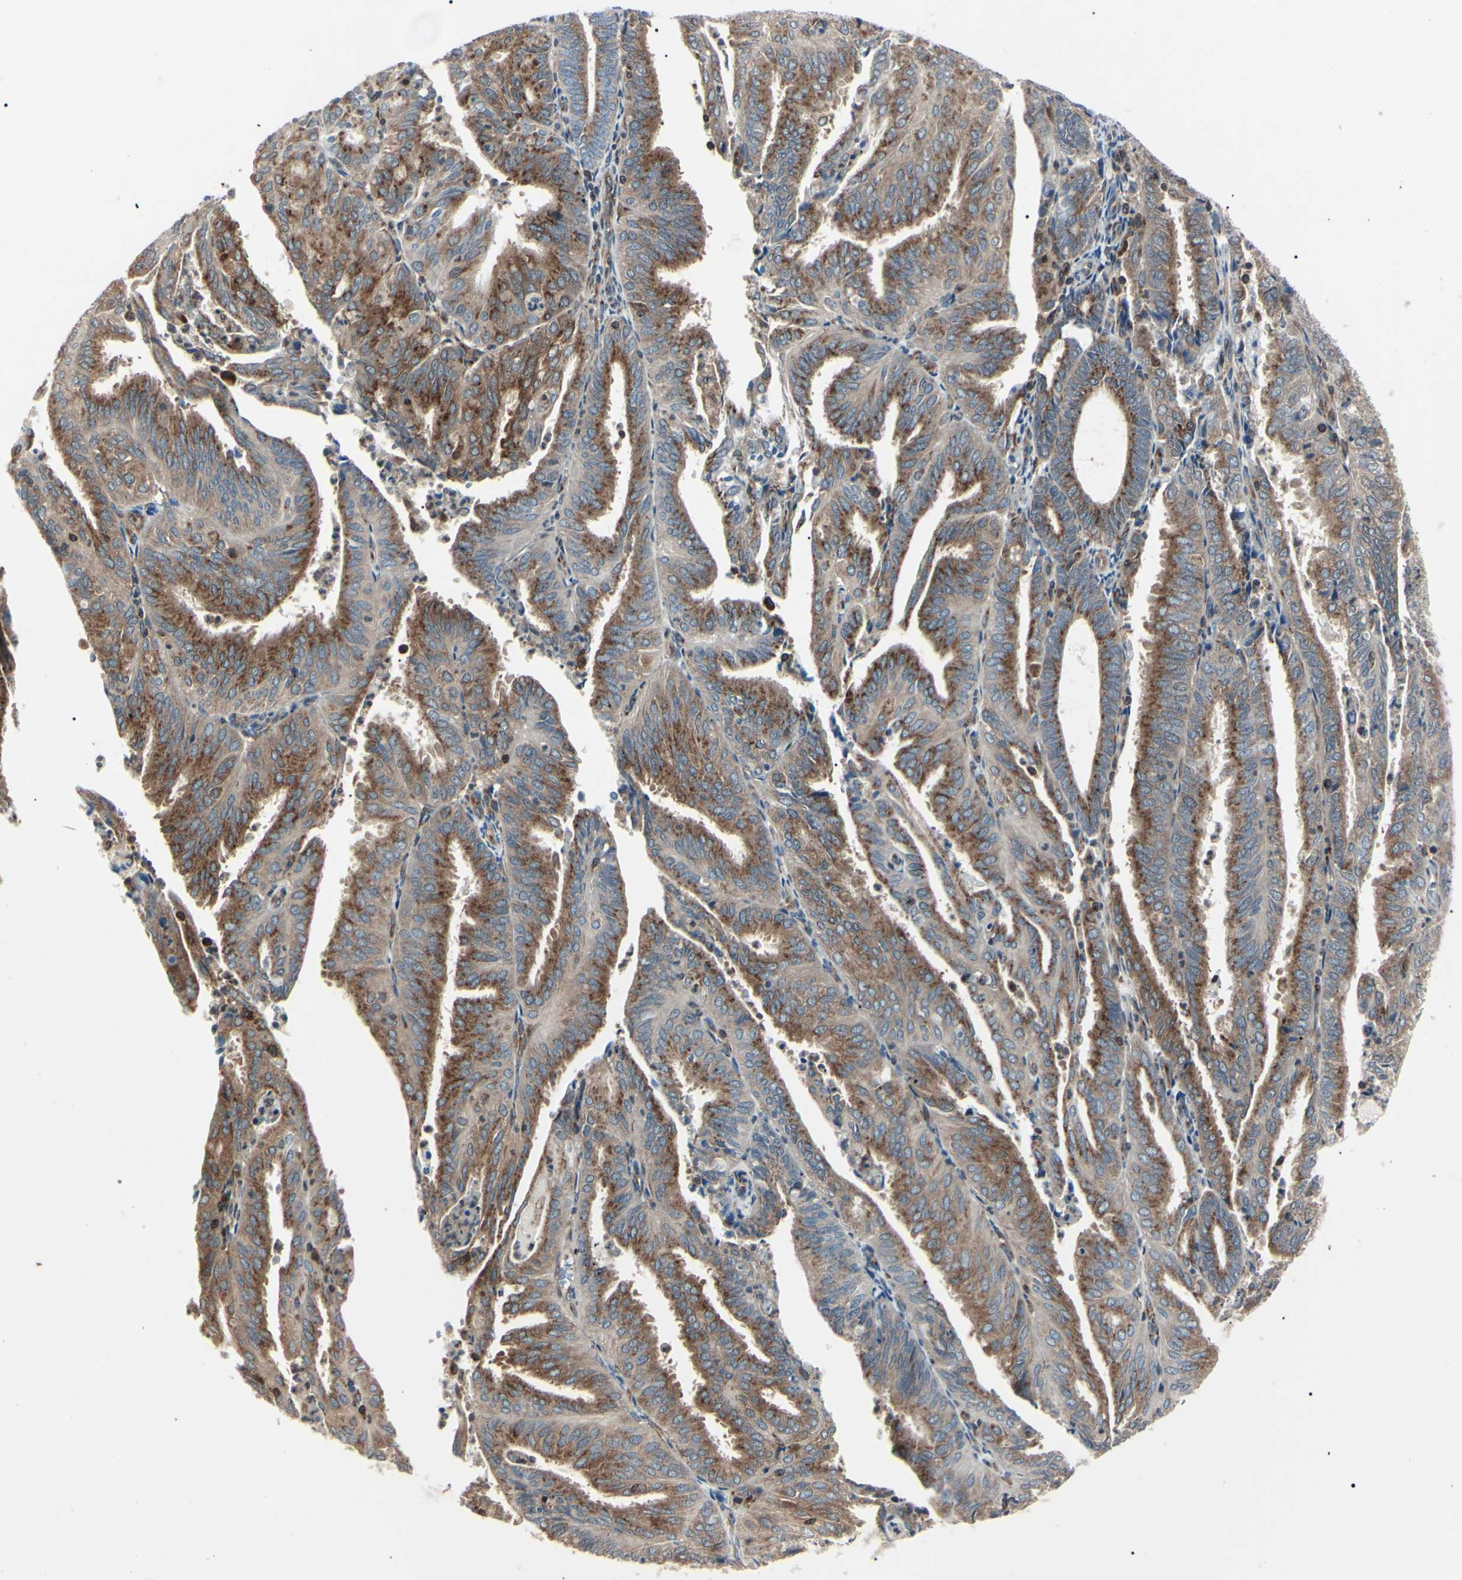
{"staining": {"intensity": "moderate", "quantity": ">75%", "location": "cytoplasmic/membranous"}, "tissue": "endometrial cancer", "cell_type": "Tumor cells", "image_type": "cancer", "snomed": [{"axis": "morphology", "description": "Adenocarcinoma, NOS"}, {"axis": "topography", "description": "Uterus"}], "caption": "Immunohistochemical staining of human endometrial cancer (adenocarcinoma) displays medium levels of moderate cytoplasmic/membranous protein expression in approximately >75% of tumor cells.", "gene": "MAPRE1", "patient": {"sex": "female", "age": 60}}